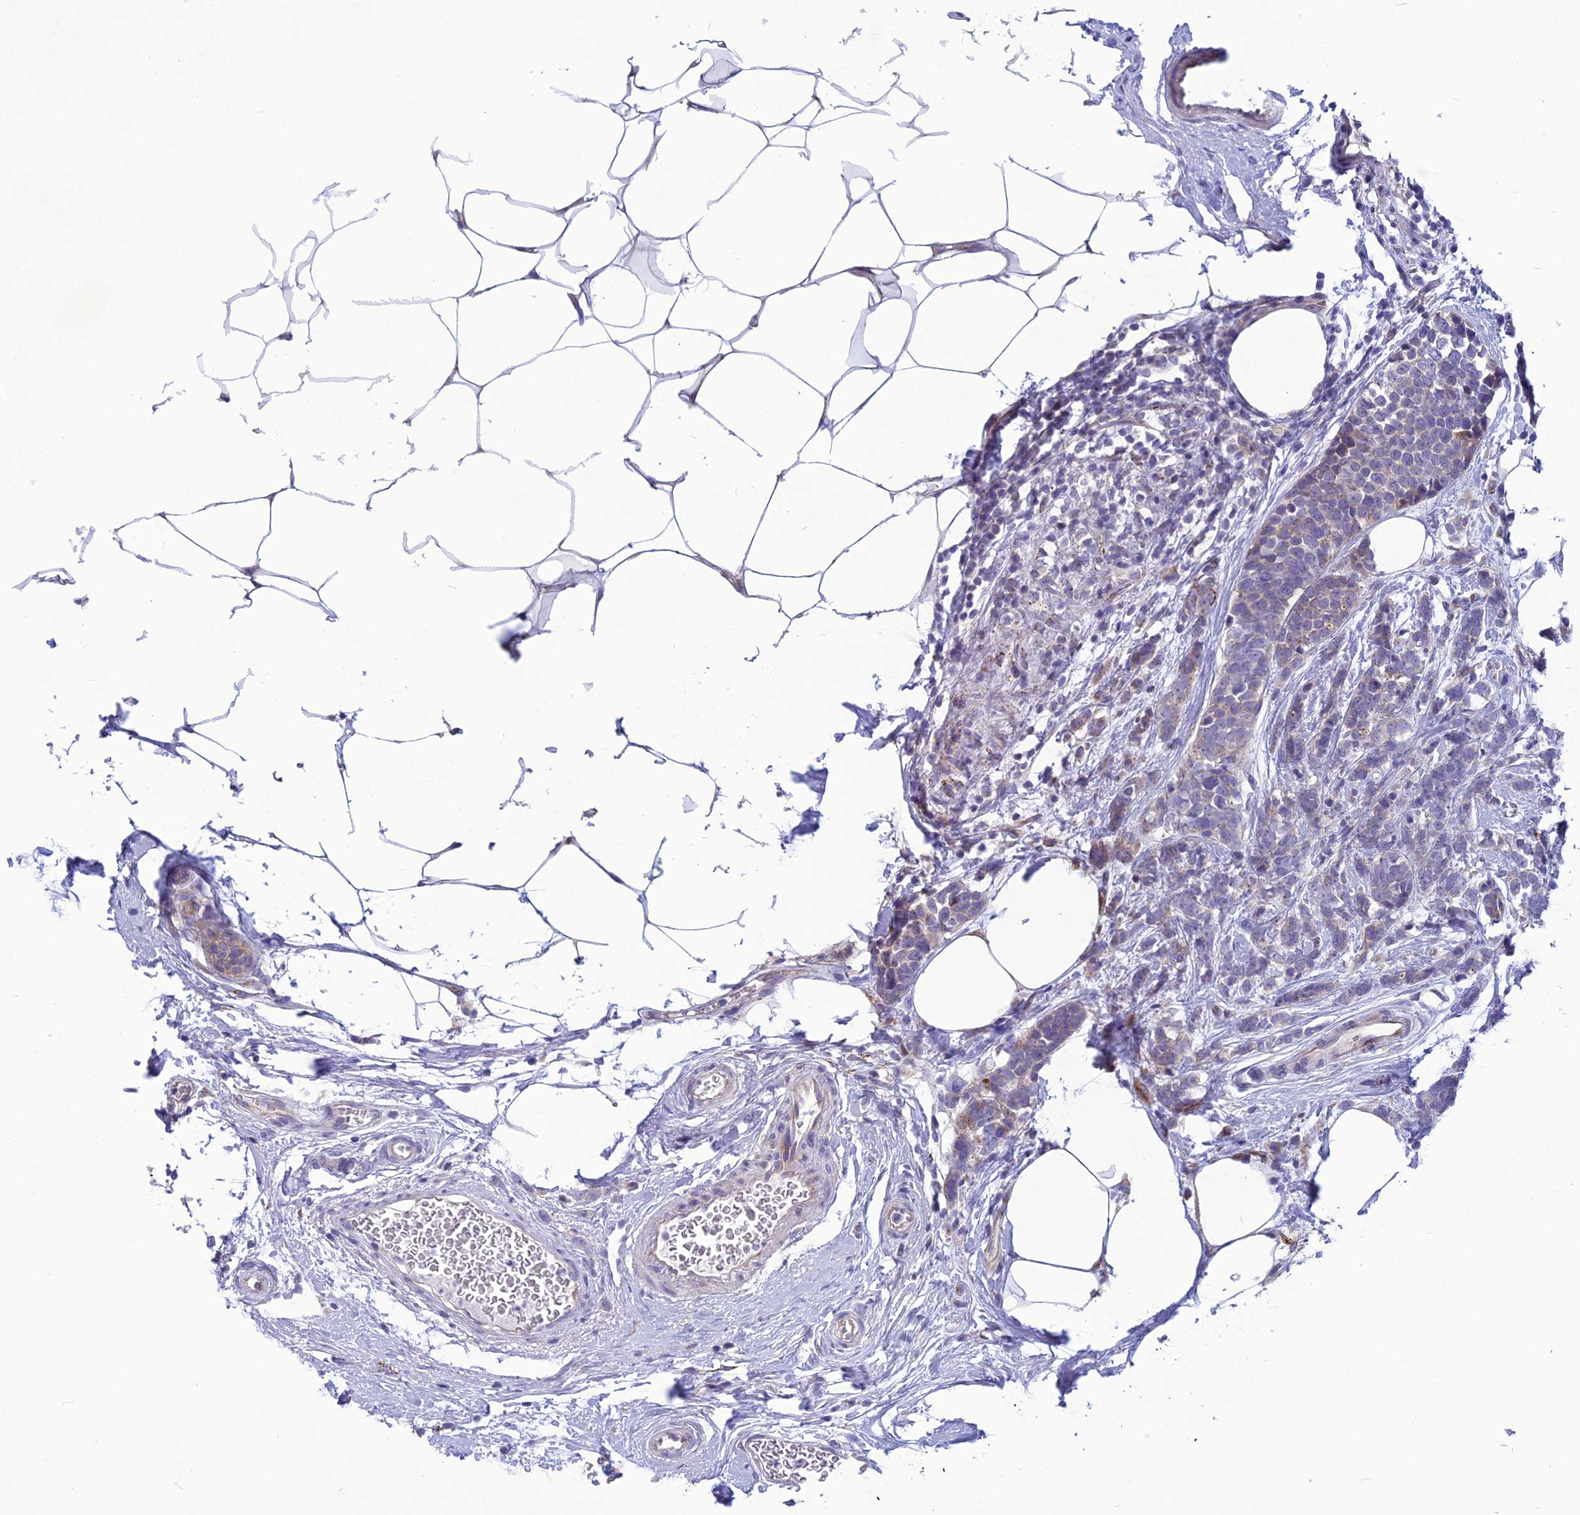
{"staining": {"intensity": "weak", "quantity": "<25%", "location": "cytoplasmic/membranous"}, "tissue": "breast cancer", "cell_type": "Tumor cells", "image_type": "cancer", "snomed": [{"axis": "morphology", "description": "Lobular carcinoma"}, {"axis": "topography", "description": "Breast"}], "caption": "This is a micrograph of IHC staining of breast lobular carcinoma, which shows no staining in tumor cells.", "gene": "PSMF1", "patient": {"sex": "female", "age": 58}}